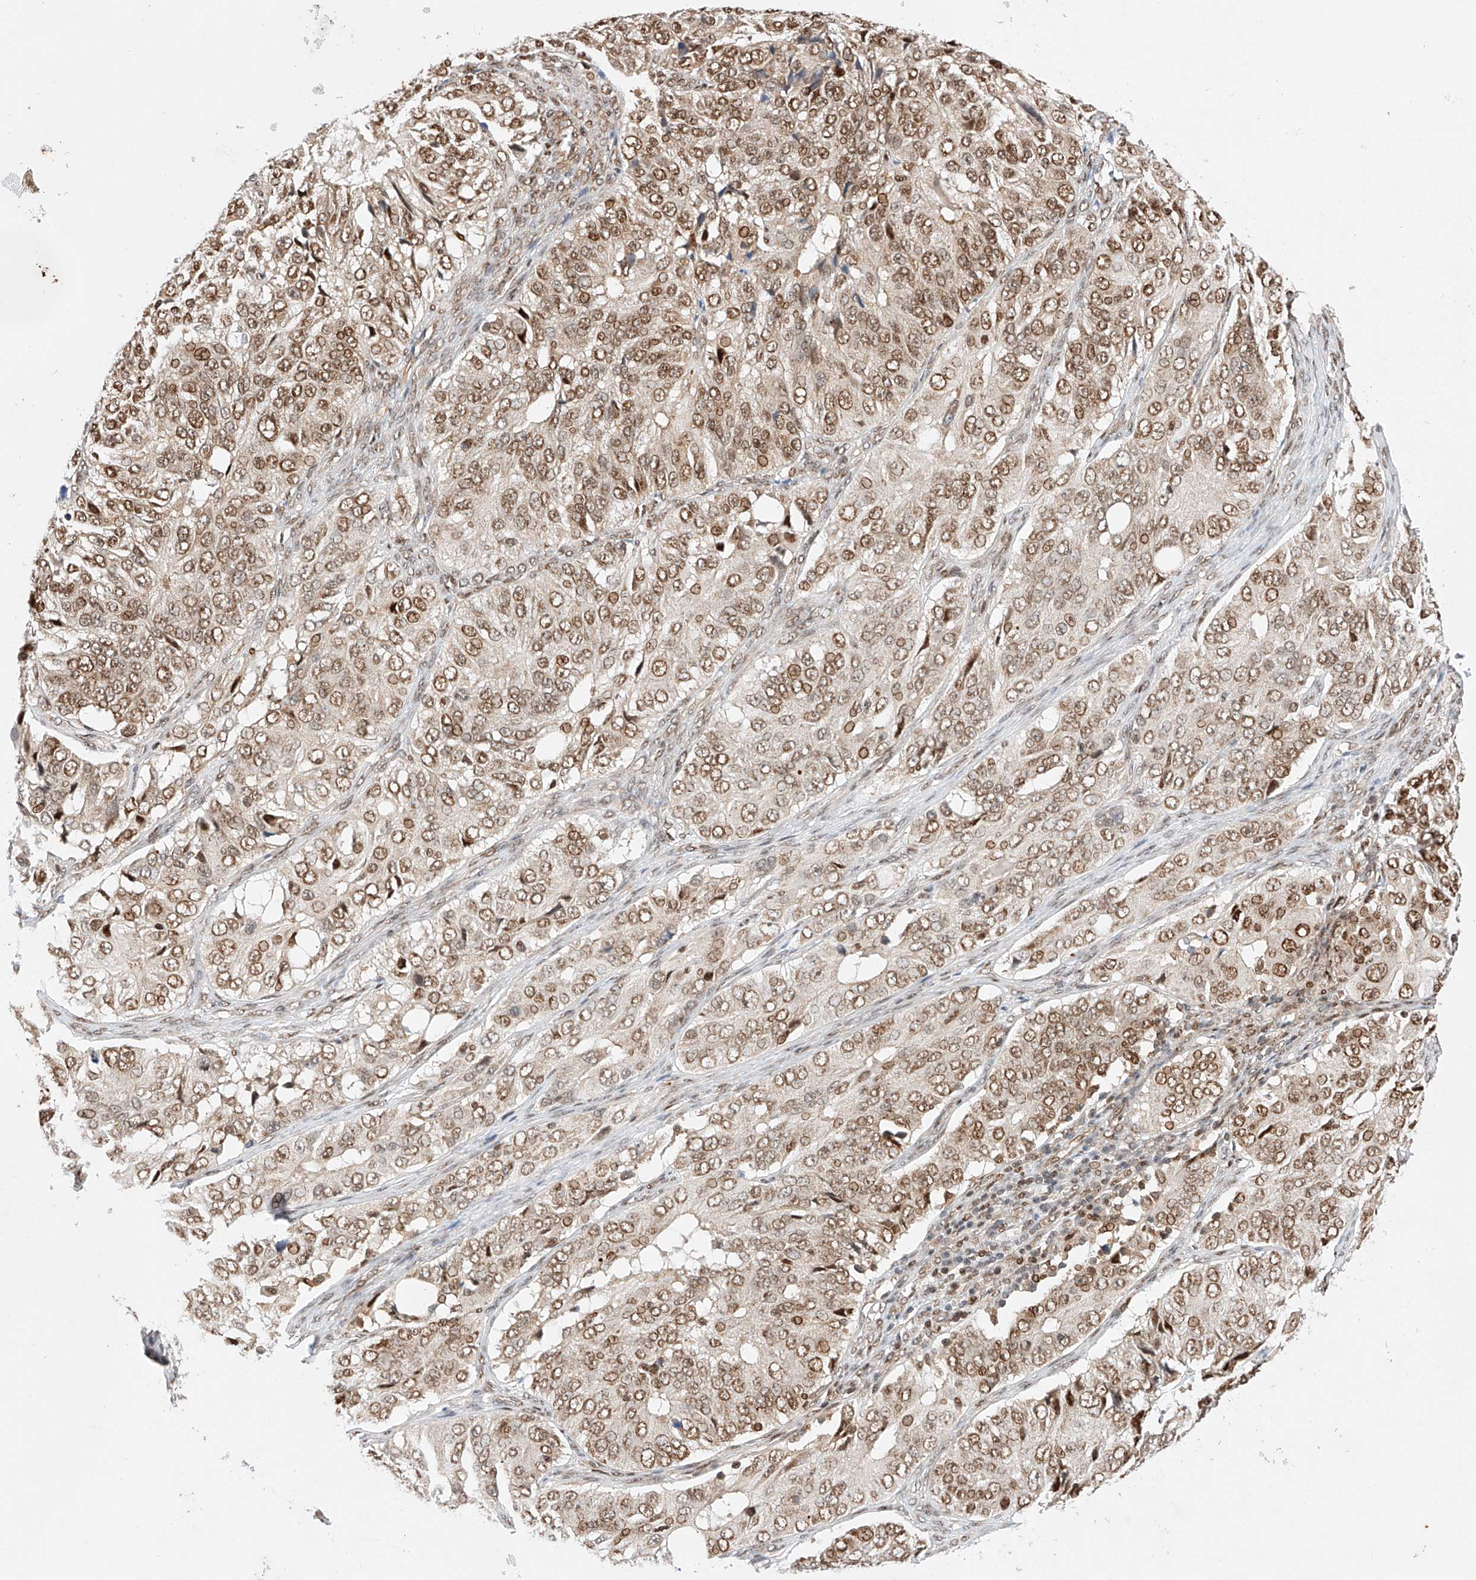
{"staining": {"intensity": "moderate", "quantity": ">75%", "location": "nuclear"}, "tissue": "ovarian cancer", "cell_type": "Tumor cells", "image_type": "cancer", "snomed": [{"axis": "morphology", "description": "Carcinoma, endometroid"}, {"axis": "topography", "description": "Ovary"}], "caption": "This micrograph demonstrates immunohistochemistry staining of human ovarian cancer (endometroid carcinoma), with medium moderate nuclear expression in approximately >75% of tumor cells.", "gene": "HDAC9", "patient": {"sex": "female", "age": 51}}